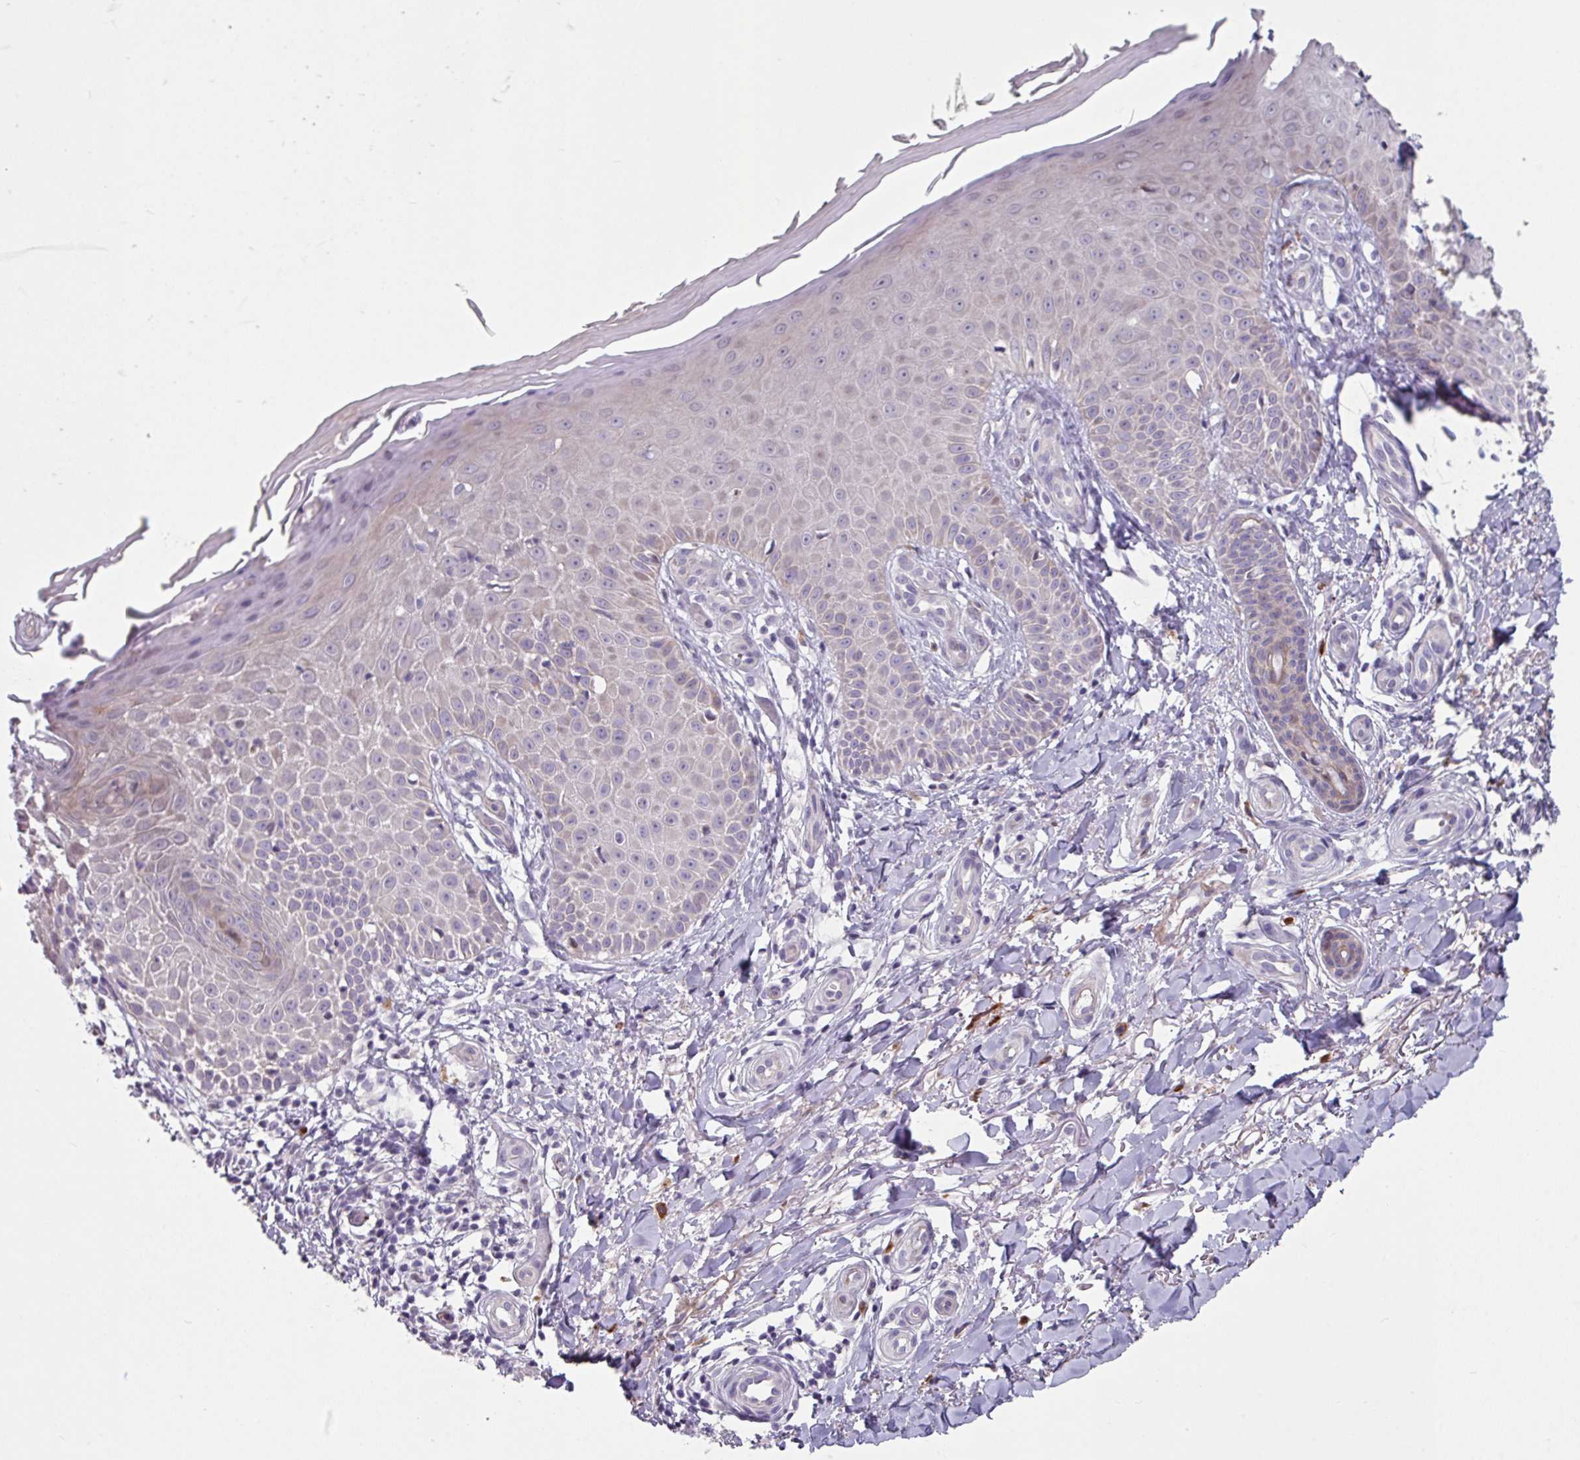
{"staining": {"intensity": "negative", "quantity": "none", "location": "none"}, "tissue": "skin", "cell_type": "Fibroblasts", "image_type": "normal", "snomed": [{"axis": "morphology", "description": "Normal tissue, NOS"}, {"axis": "topography", "description": "Skin"}], "caption": "A high-resolution micrograph shows immunohistochemistry staining of benign skin, which exhibits no significant staining in fibroblasts.", "gene": "C2orf16", "patient": {"sex": "male", "age": 81}}